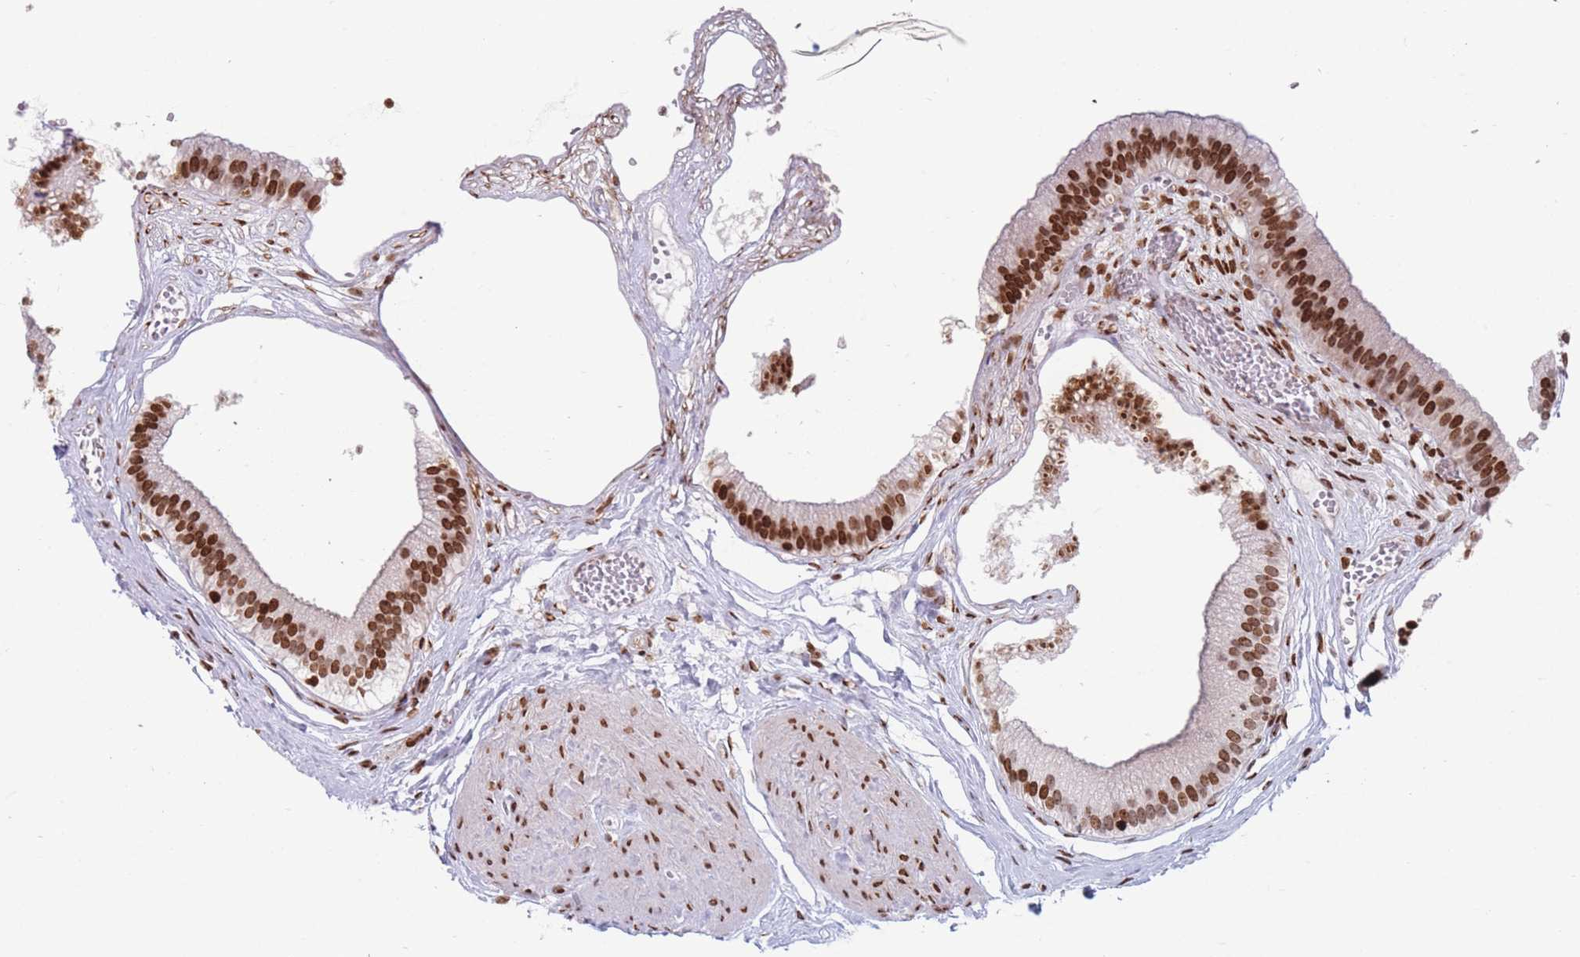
{"staining": {"intensity": "strong", "quantity": ">75%", "location": "nuclear"}, "tissue": "gallbladder", "cell_type": "Glandular cells", "image_type": "normal", "snomed": [{"axis": "morphology", "description": "Normal tissue, NOS"}, {"axis": "topography", "description": "Gallbladder"}], "caption": "Immunohistochemical staining of normal human gallbladder reveals high levels of strong nuclear positivity in approximately >75% of glandular cells. Using DAB (brown) and hematoxylin (blue) stains, captured at high magnification using brightfield microscopy.", "gene": "AK9", "patient": {"sex": "female", "age": 54}}